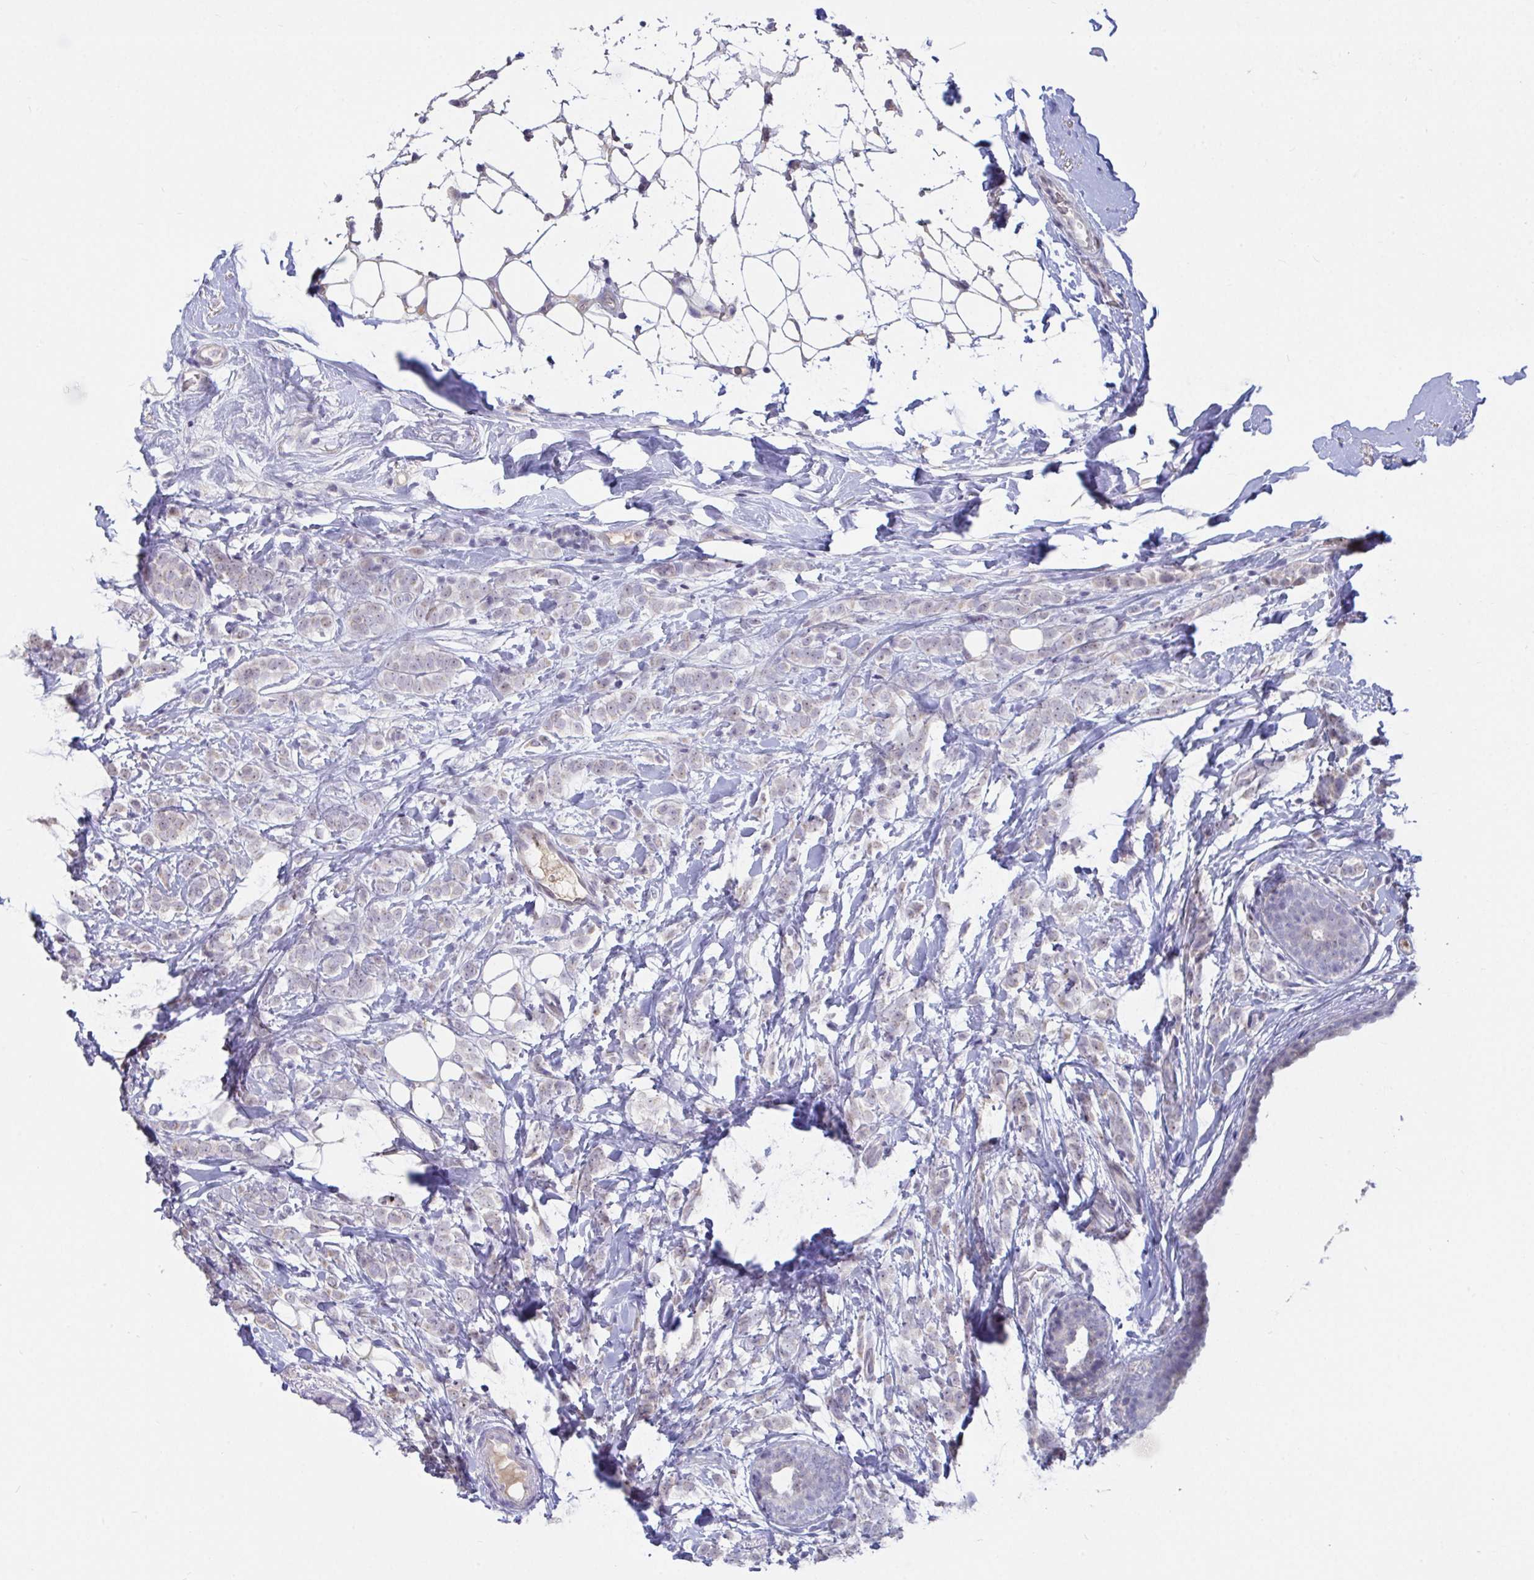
{"staining": {"intensity": "negative", "quantity": "none", "location": "none"}, "tissue": "breast cancer", "cell_type": "Tumor cells", "image_type": "cancer", "snomed": [{"axis": "morphology", "description": "Lobular carcinoma"}, {"axis": "topography", "description": "Breast"}], "caption": "Lobular carcinoma (breast) was stained to show a protein in brown. There is no significant expression in tumor cells.", "gene": "MYC", "patient": {"sex": "female", "age": 49}}